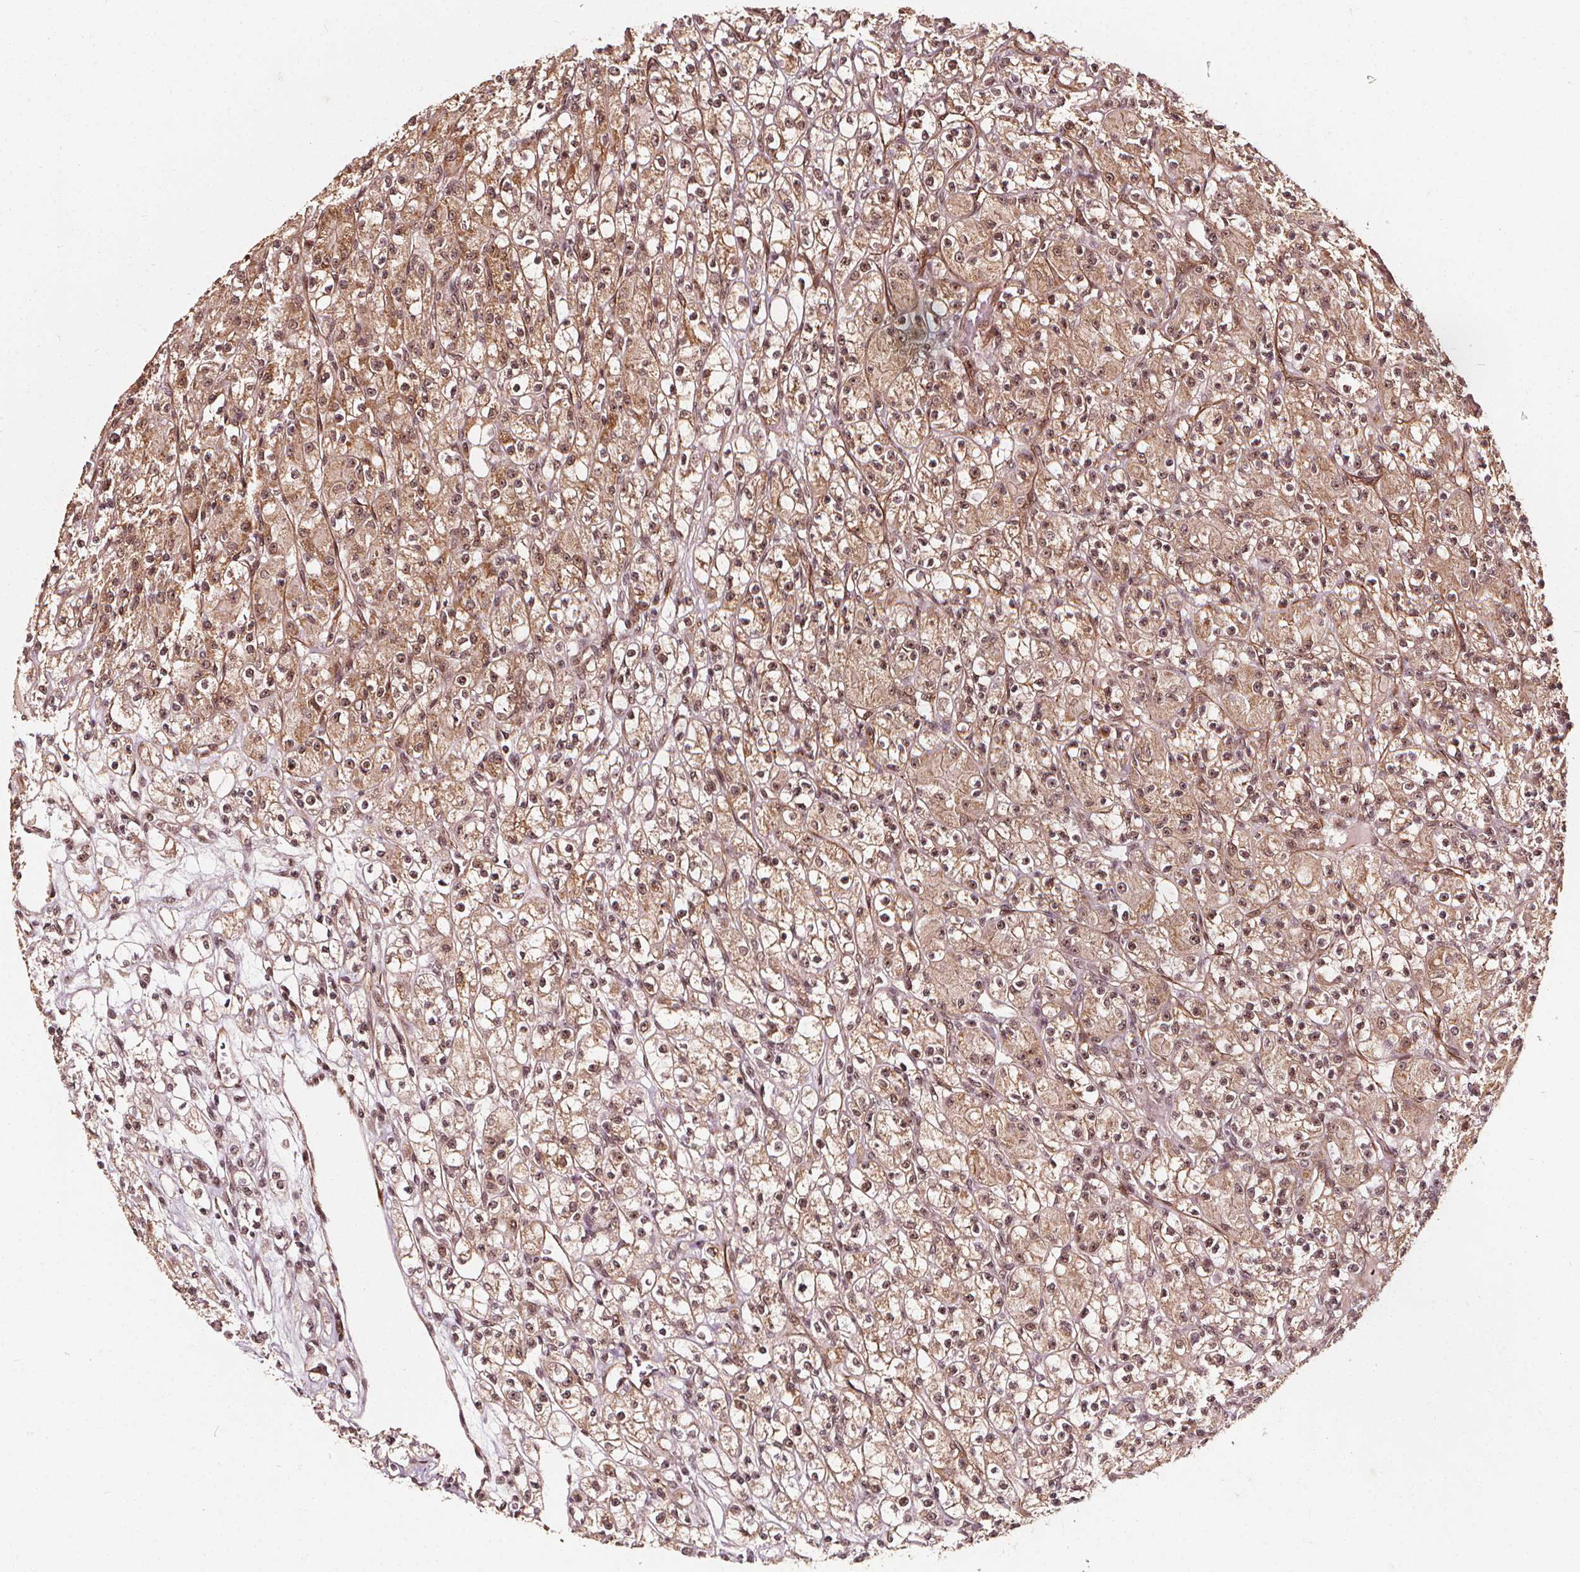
{"staining": {"intensity": "moderate", "quantity": ">75%", "location": "cytoplasmic/membranous,nuclear"}, "tissue": "renal cancer", "cell_type": "Tumor cells", "image_type": "cancer", "snomed": [{"axis": "morphology", "description": "Adenocarcinoma, NOS"}, {"axis": "topography", "description": "Kidney"}], "caption": "Immunohistochemical staining of human renal cancer exhibits medium levels of moderate cytoplasmic/membranous and nuclear positivity in approximately >75% of tumor cells.", "gene": "EXOSC9", "patient": {"sex": "female", "age": 70}}